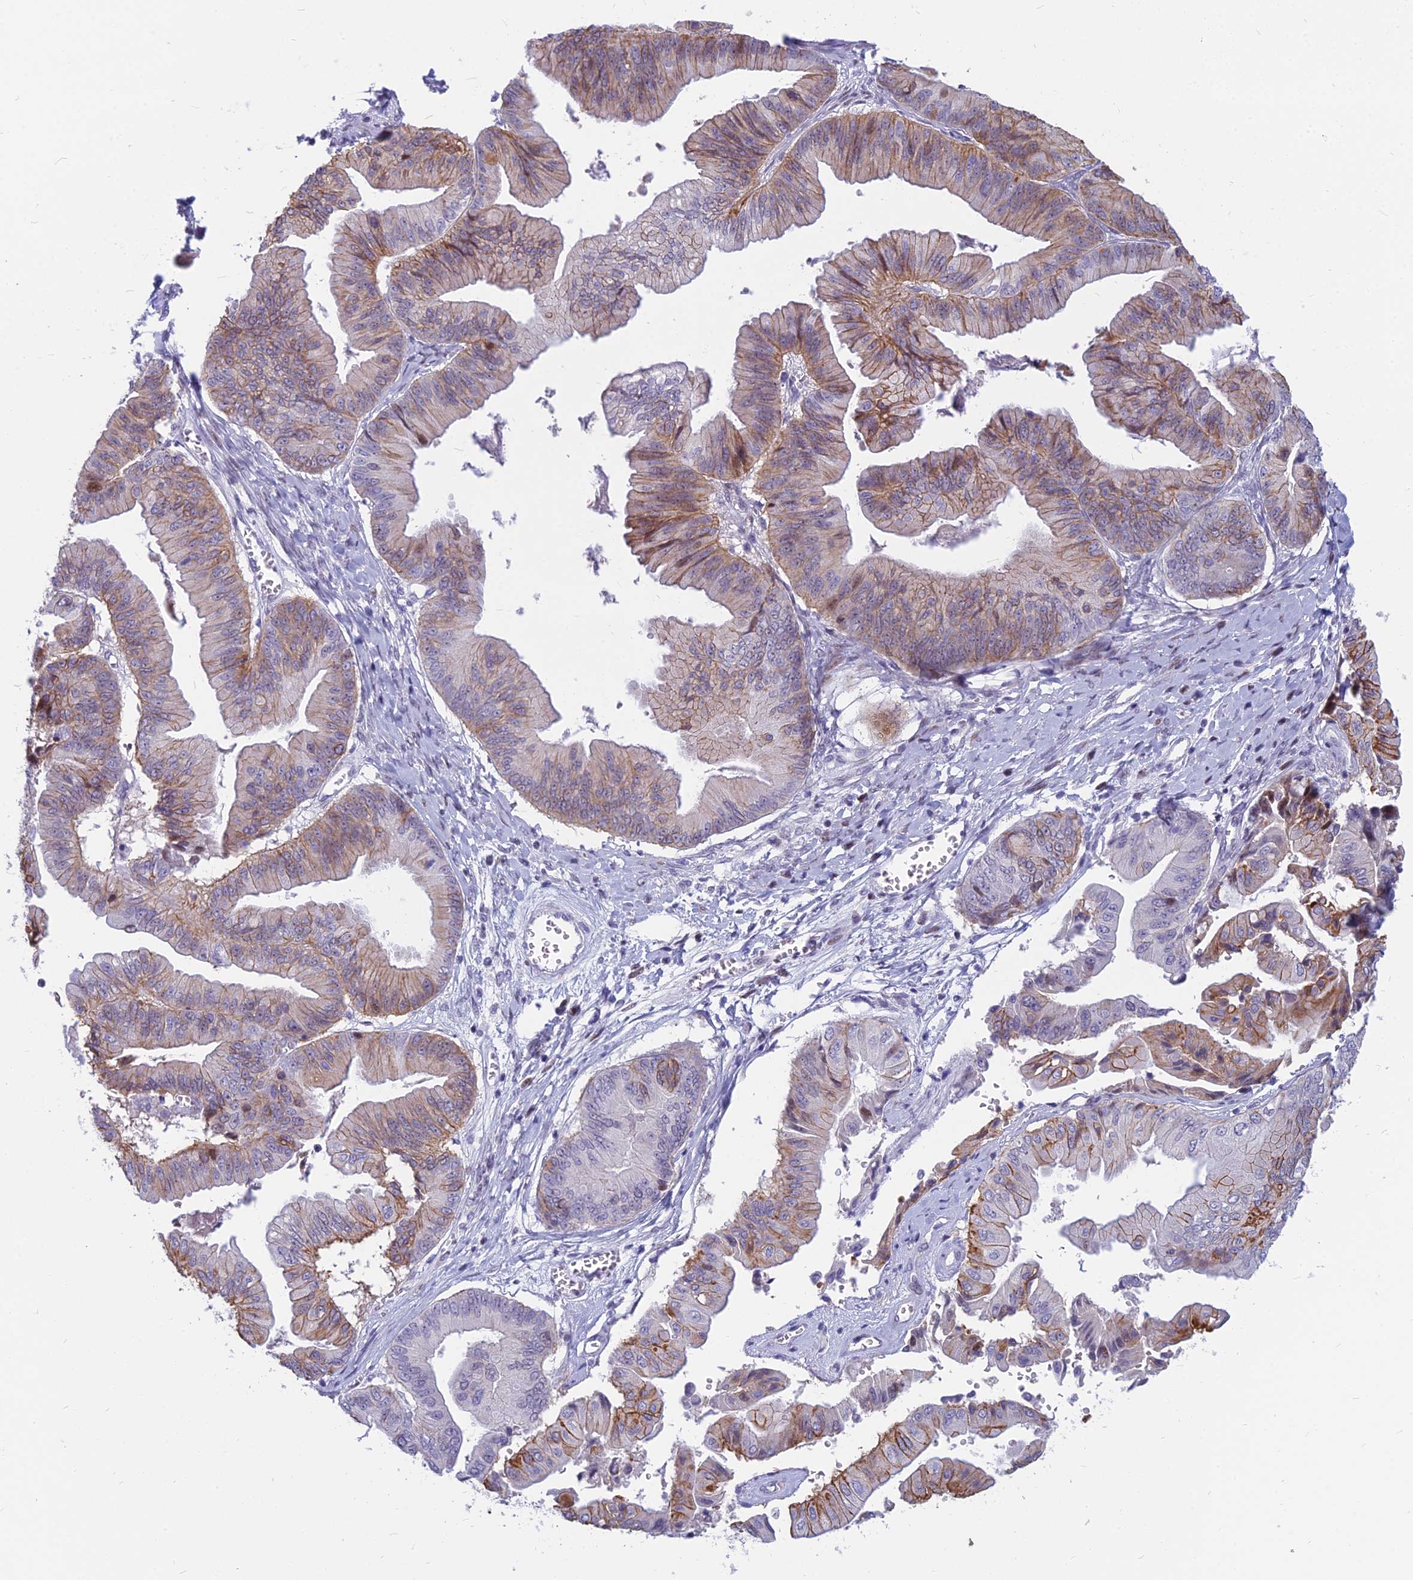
{"staining": {"intensity": "moderate", "quantity": "25%-75%", "location": "cytoplasmic/membranous"}, "tissue": "ovarian cancer", "cell_type": "Tumor cells", "image_type": "cancer", "snomed": [{"axis": "morphology", "description": "Cystadenocarcinoma, mucinous, NOS"}, {"axis": "topography", "description": "Ovary"}], "caption": "A histopathology image of human ovarian mucinous cystadenocarcinoma stained for a protein displays moderate cytoplasmic/membranous brown staining in tumor cells. Immunohistochemistry (ihc) stains the protein of interest in brown and the nuclei are stained blue.", "gene": "MYBPC2", "patient": {"sex": "female", "age": 61}}